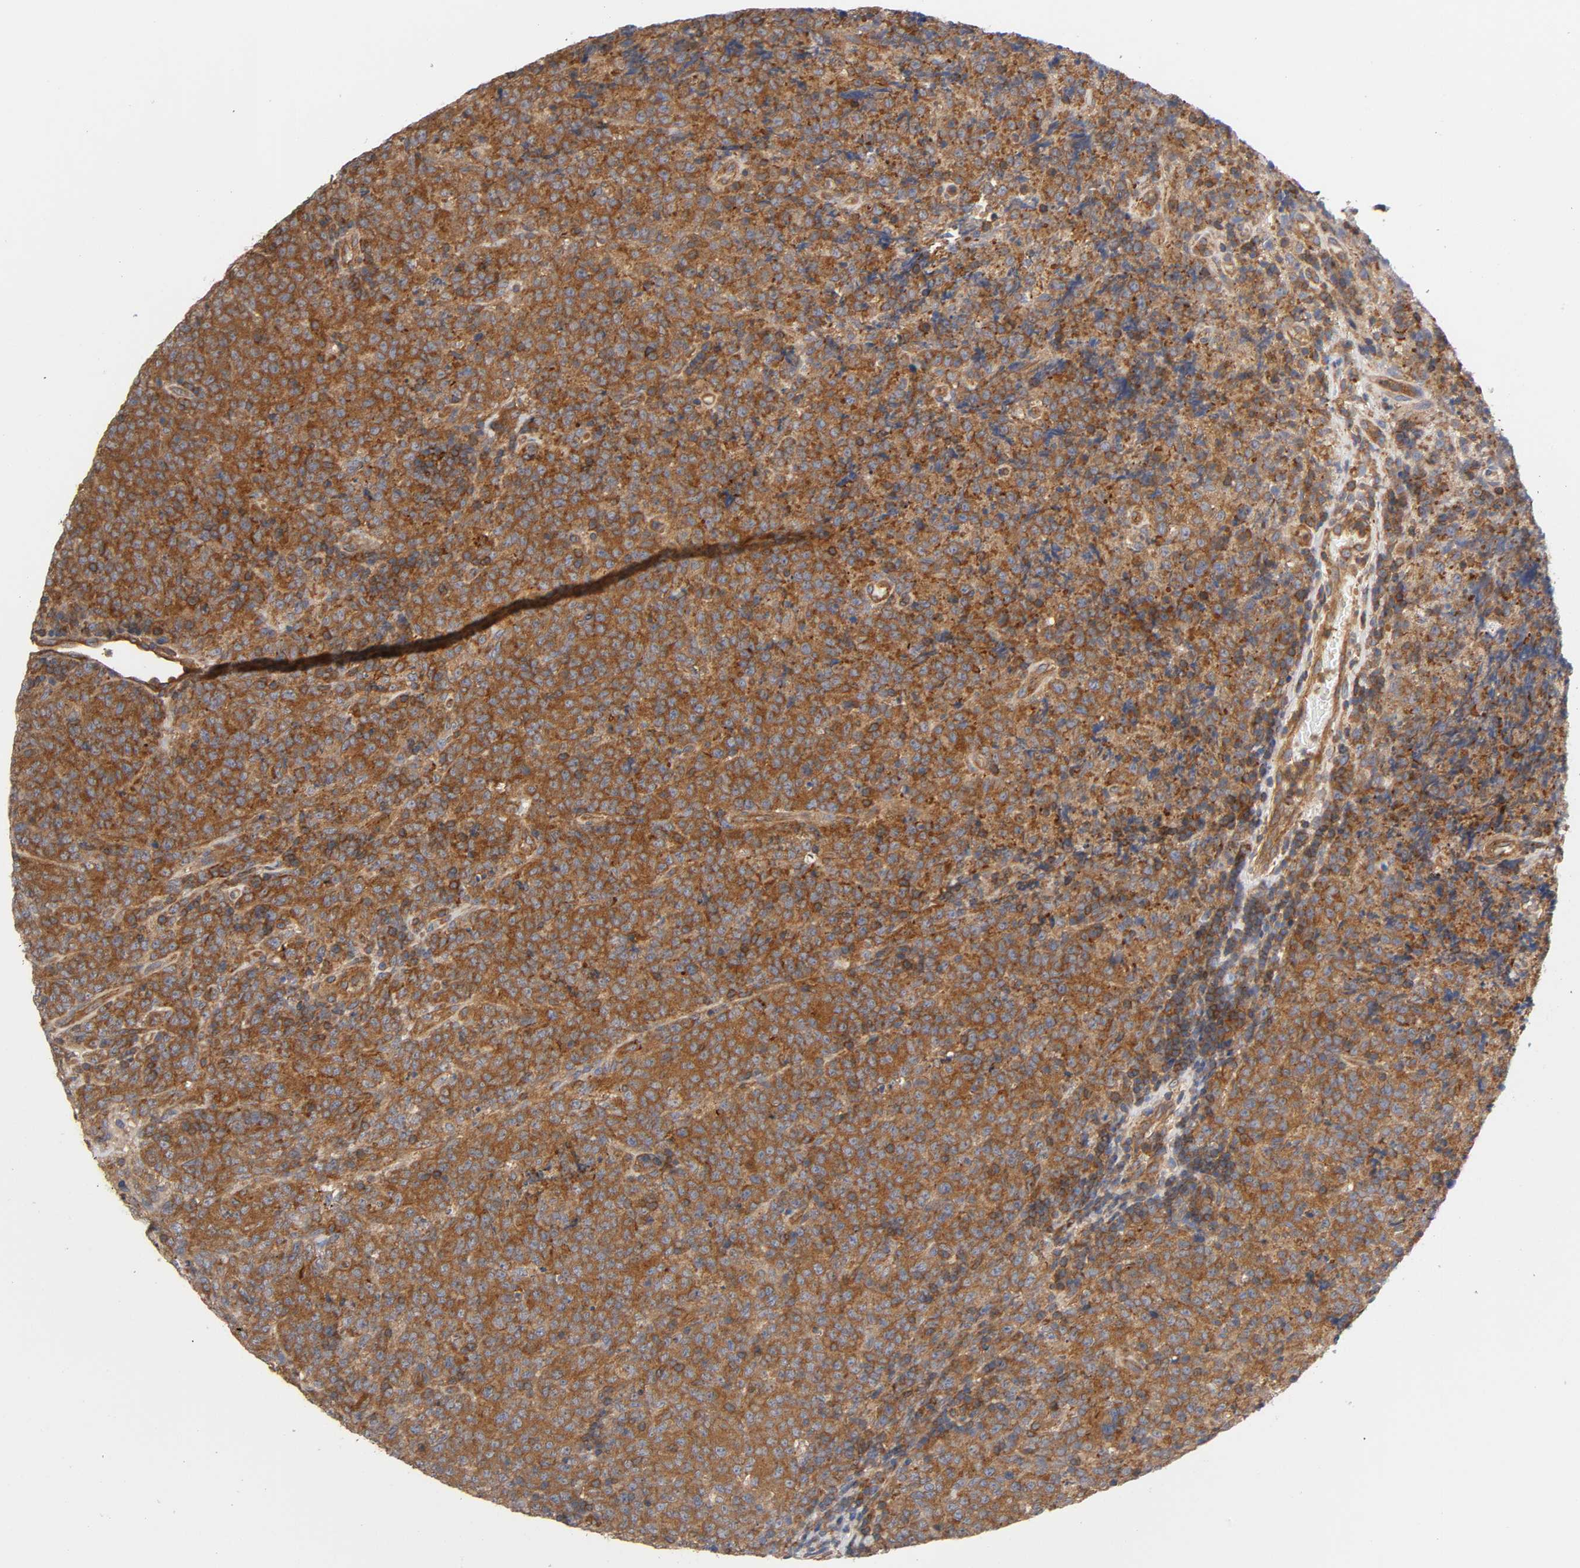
{"staining": {"intensity": "strong", "quantity": ">75%", "location": "cytoplasmic/membranous"}, "tissue": "lymphoma", "cell_type": "Tumor cells", "image_type": "cancer", "snomed": [{"axis": "morphology", "description": "Malignant lymphoma, non-Hodgkin's type, High grade"}, {"axis": "topography", "description": "Tonsil"}], "caption": "Human lymphoma stained with a protein marker exhibits strong staining in tumor cells.", "gene": "LAMTOR2", "patient": {"sex": "female", "age": 36}}